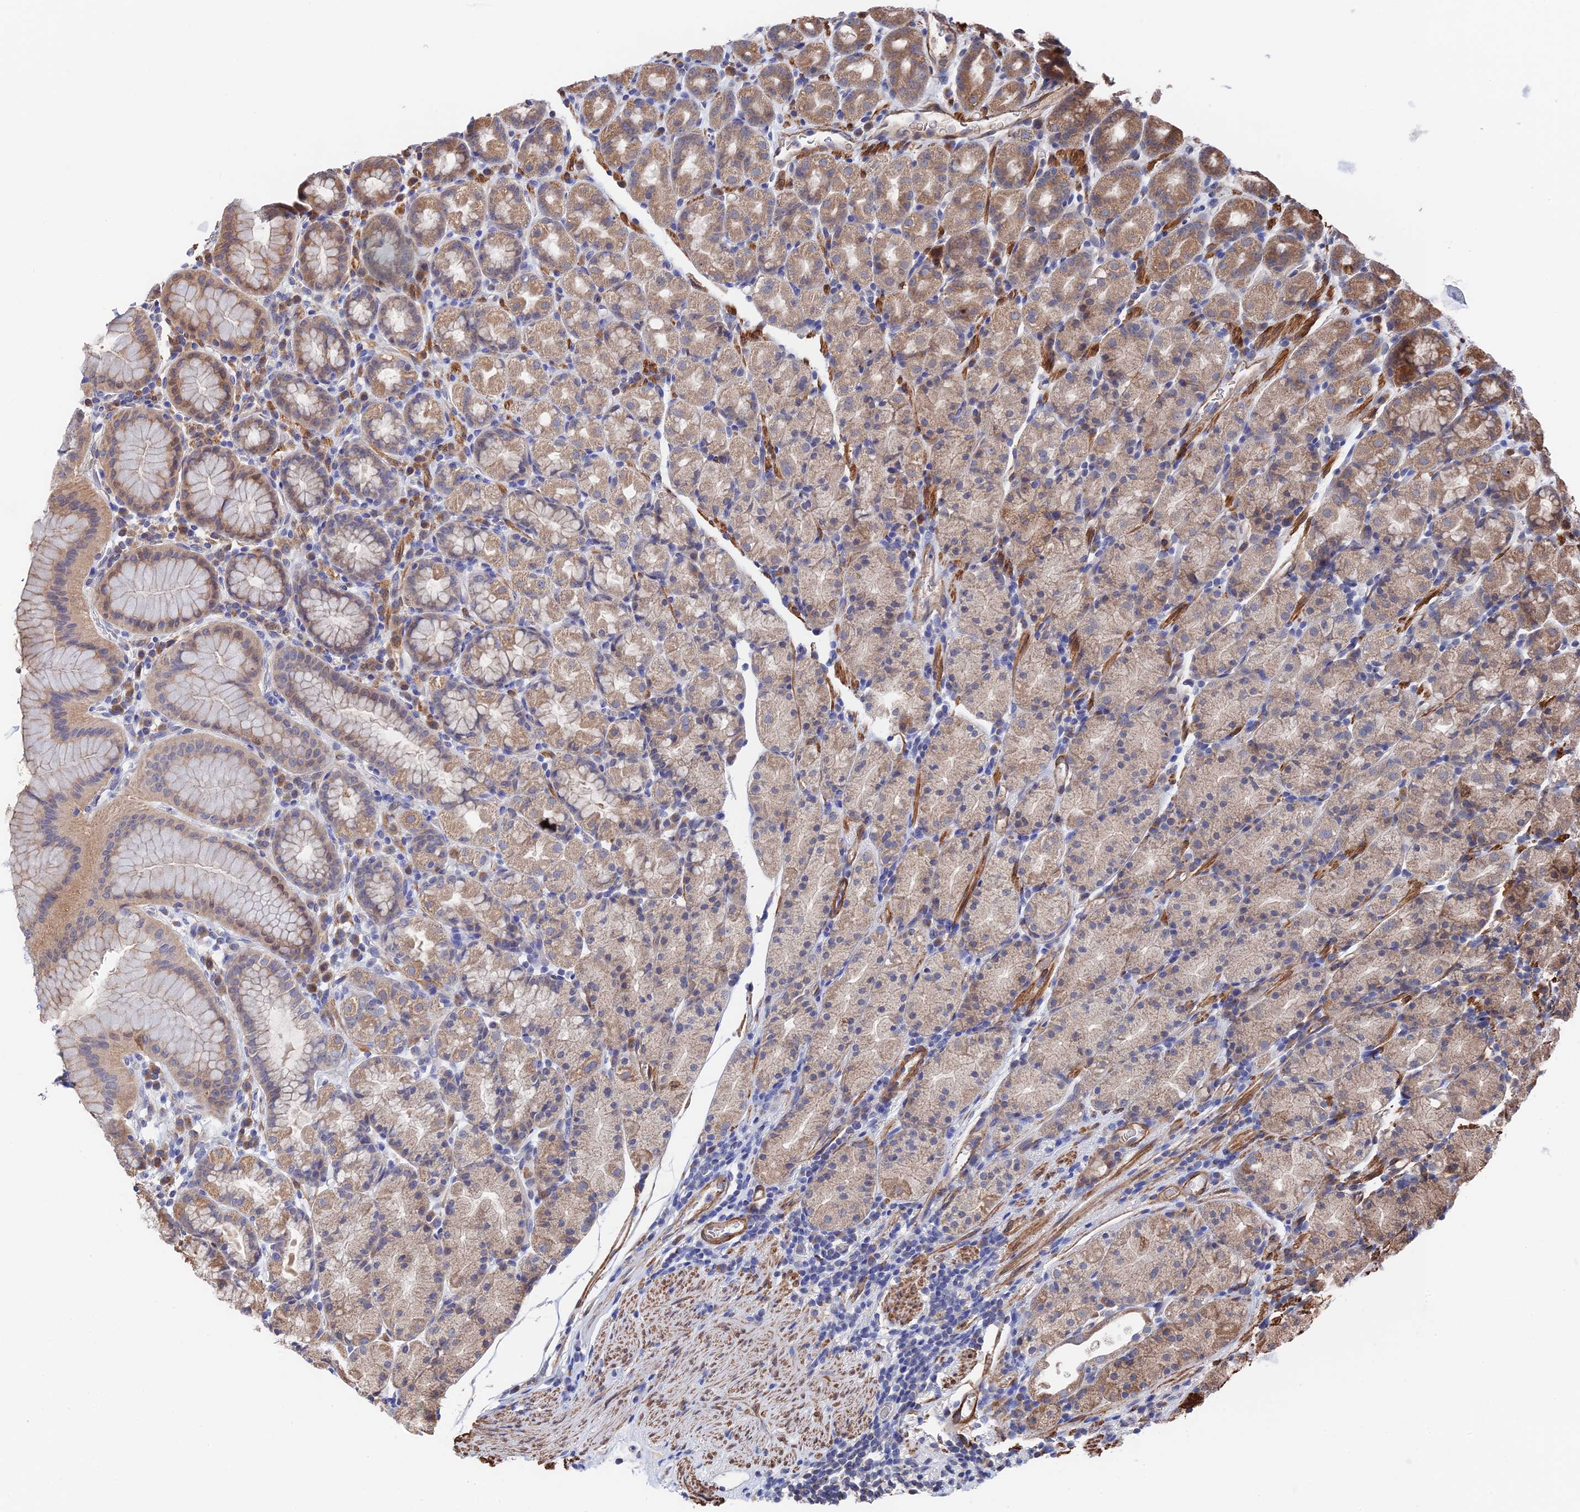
{"staining": {"intensity": "moderate", "quantity": "25%-75%", "location": "cytoplasmic/membranous"}, "tissue": "stomach", "cell_type": "Glandular cells", "image_type": "normal", "snomed": [{"axis": "morphology", "description": "Normal tissue, NOS"}, {"axis": "topography", "description": "Stomach, upper"}, {"axis": "topography", "description": "Stomach, lower"}, {"axis": "topography", "description": "Small intestine"}], "caption": "Human stomach stained for a protein (brown) demonstrates moderate cytoplasmic/membranous positive positivity in about 25%-75% of glandular cells.", "gene": "ZNF320", "patient": {"sex": "male", "age": 68}}